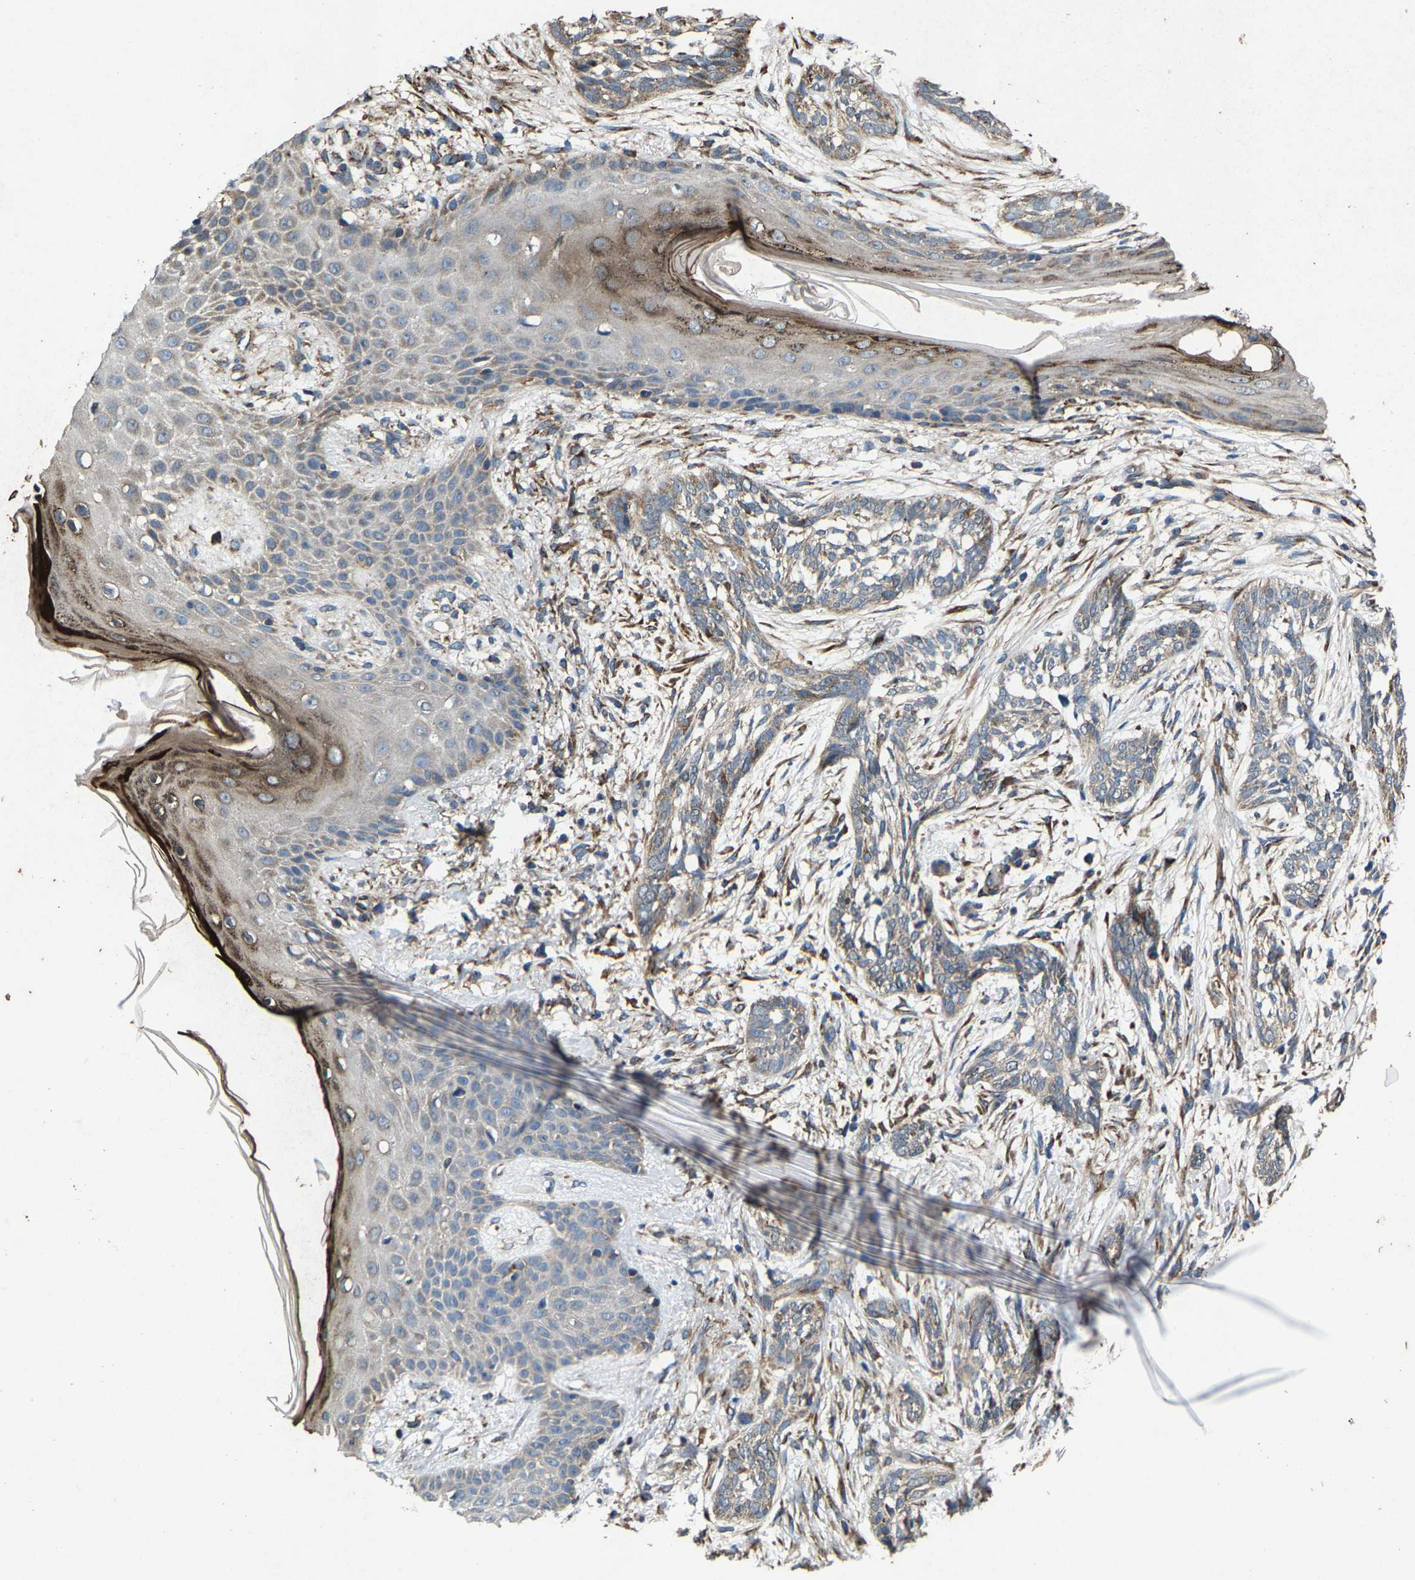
{"staining": {"intensity": "weak", "quantity": "25%-75%", "location": "cytoplasmic/membranous"}, "tissue": "skin cancer", "cell_type": "Tumor cells", "image_type": "cancer", "snomed": [{"axis": "morphology", "description": "Basal cell carcinoma"}, {"axis": "topography", "description": "Skin"}], "caption": "Immunohistochemical staining of skin cancer (basal cell carcinoma) exhibits low levels of weak cytoplasmic/membranous positivity in approximately 25%-75% of tumor cells.", "gene": "PDP1", "patient": {"sex": "female", "age": 88}}